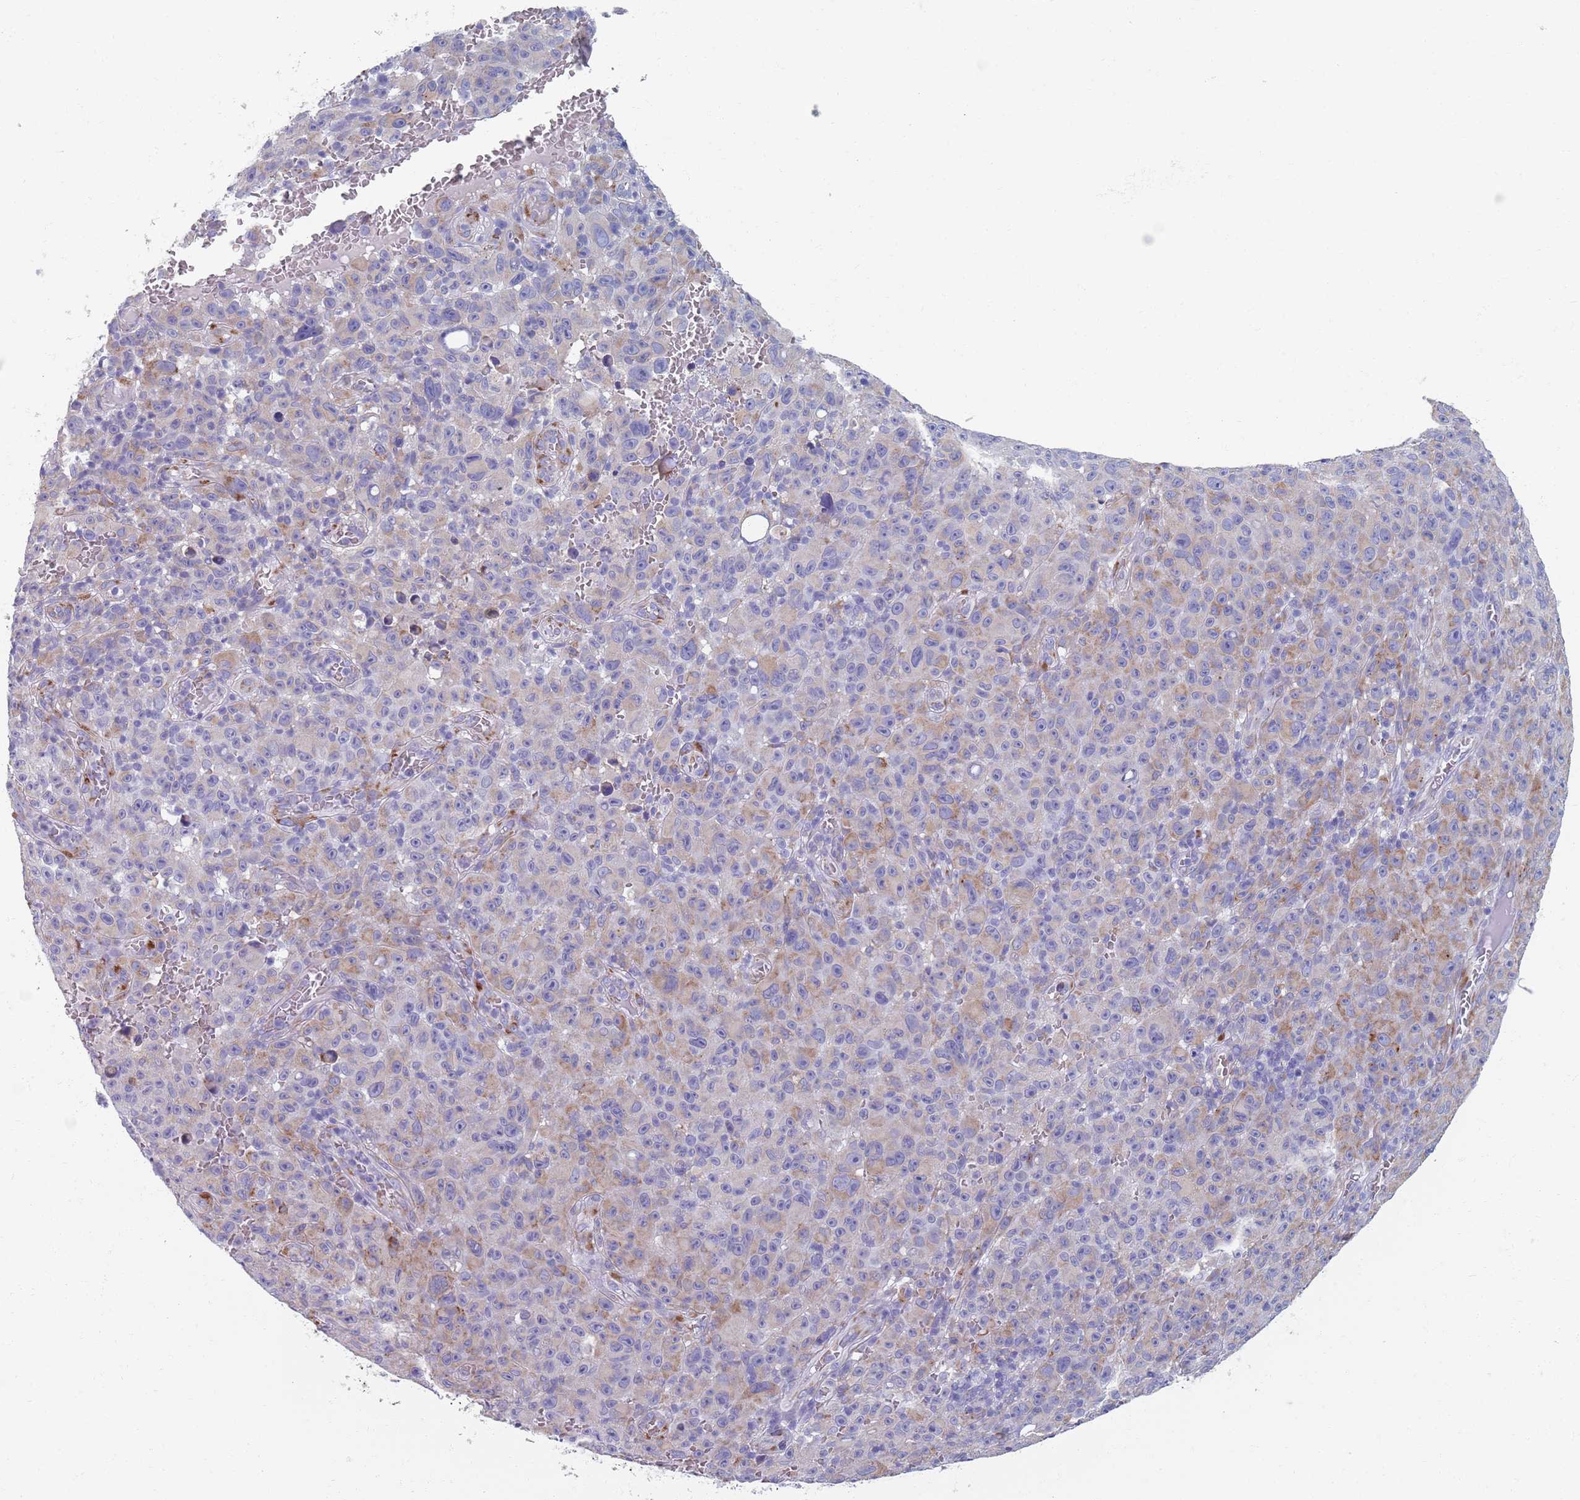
{"staining": {"intensity": "moderate", "quantity": "<25%", "location": "cytoplasmic/membranous"}, "tissue": "melanoma", "cell_type": "Tumor cells", "image_type": "cancer", "snomed": [{"axis": "morphology", "description": "Malignant melanoma, NOS"}, {"axis": "topography", "description": "Skin"}], "caption": "Human melanoma stained with a protein marker demonstrates moderate staining in tumor cells.", "gene": "PLOD1", "patient": {"sex": "female", "age": 82}}